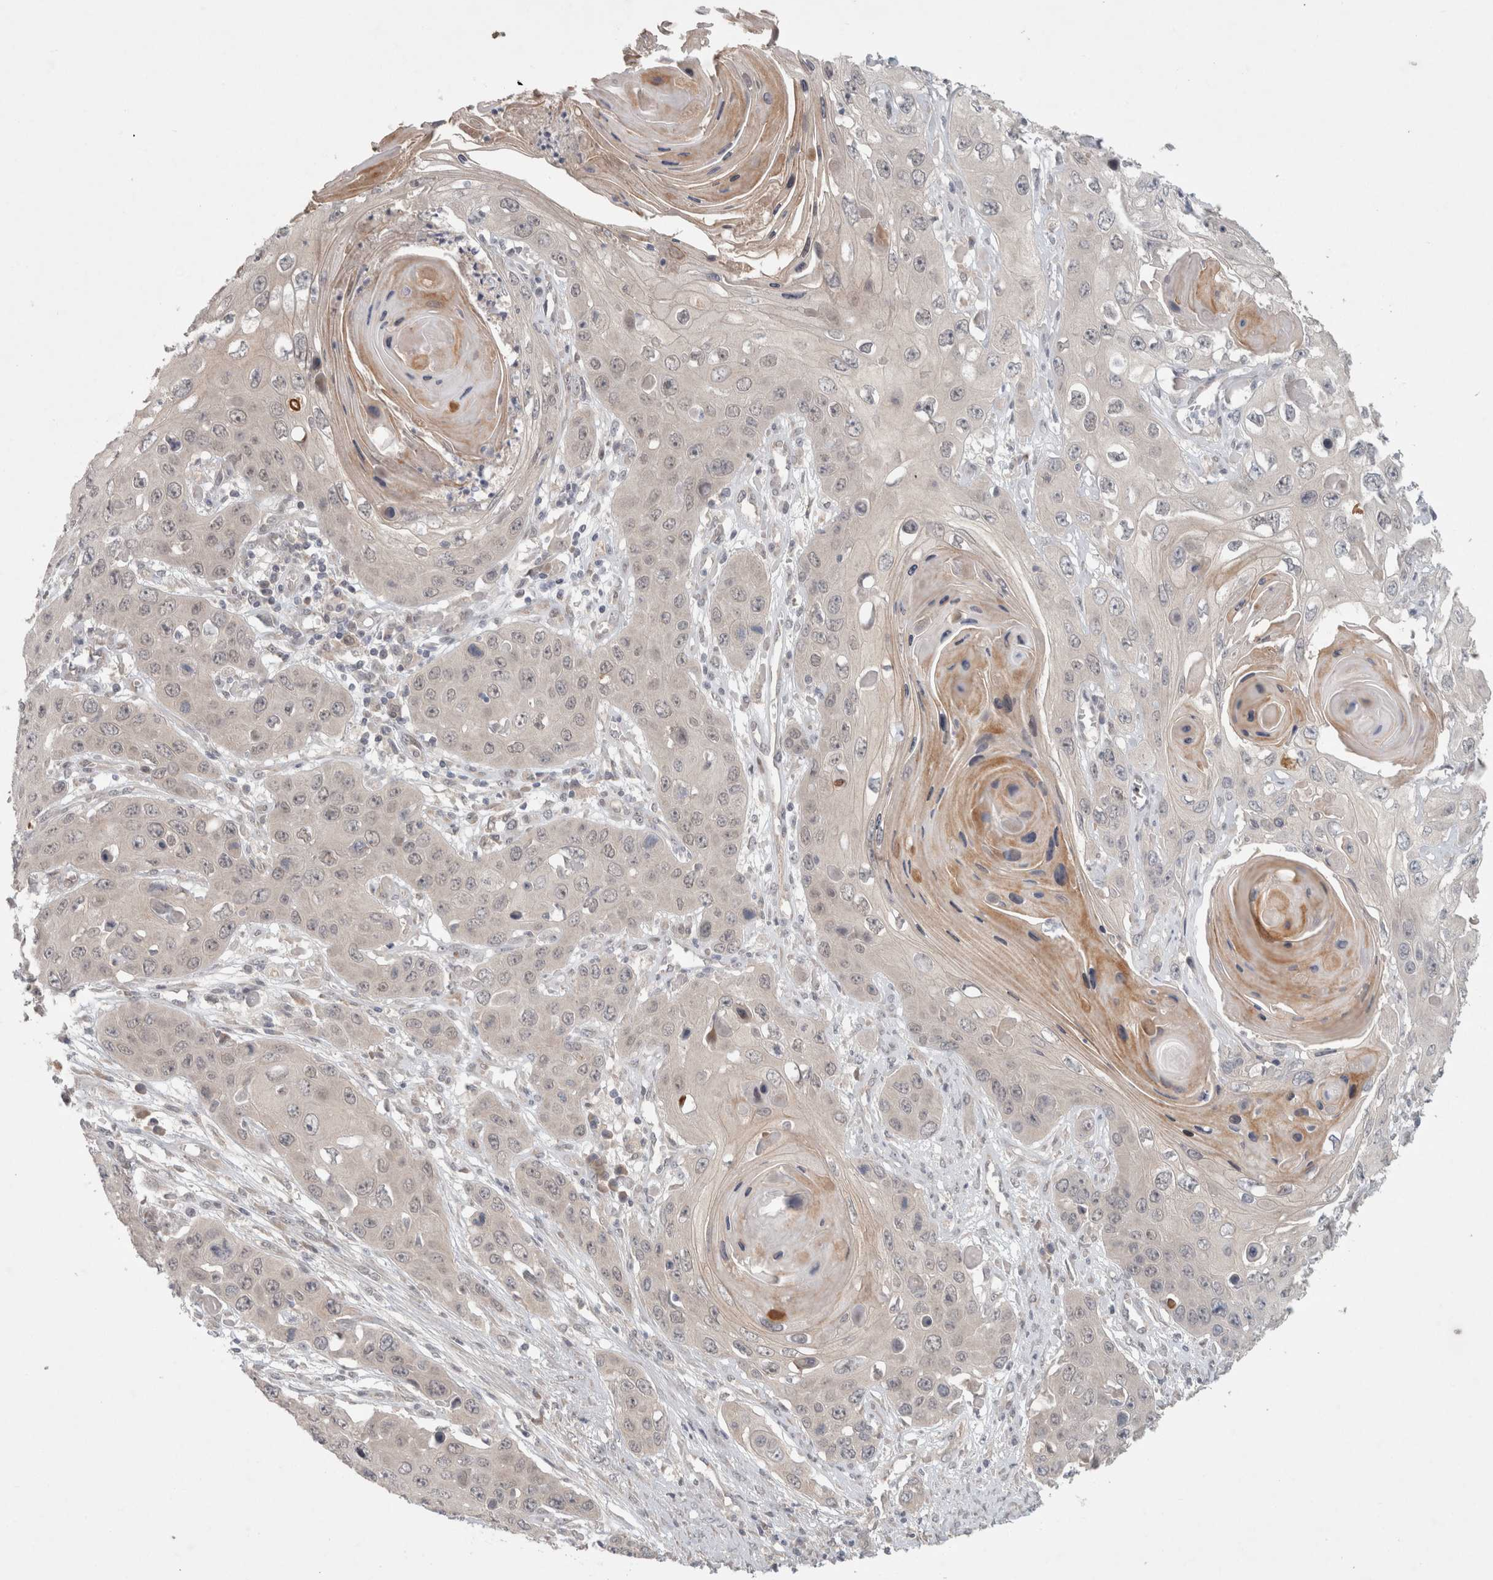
{"staining": {"intensity": "weak", "quantity": "<25%", "location": "cytoplasmic/membranous"}, "tissue": "skin cancer", "cell_type": "Tumor cells", "image_type": "cancer", "snomed": [{"axis": "morphology", "description": "Squamous cell carcinoma, NOS"}, {"axis": "topography", "description": "Skin"}], "caption": "IHC image of skin squamous cell carcinoma stained for a protein (brown), which exhibits no expression in tumor cells.", "gene": "RASAL2", "patient": {"sex": "male", "age": 55}}